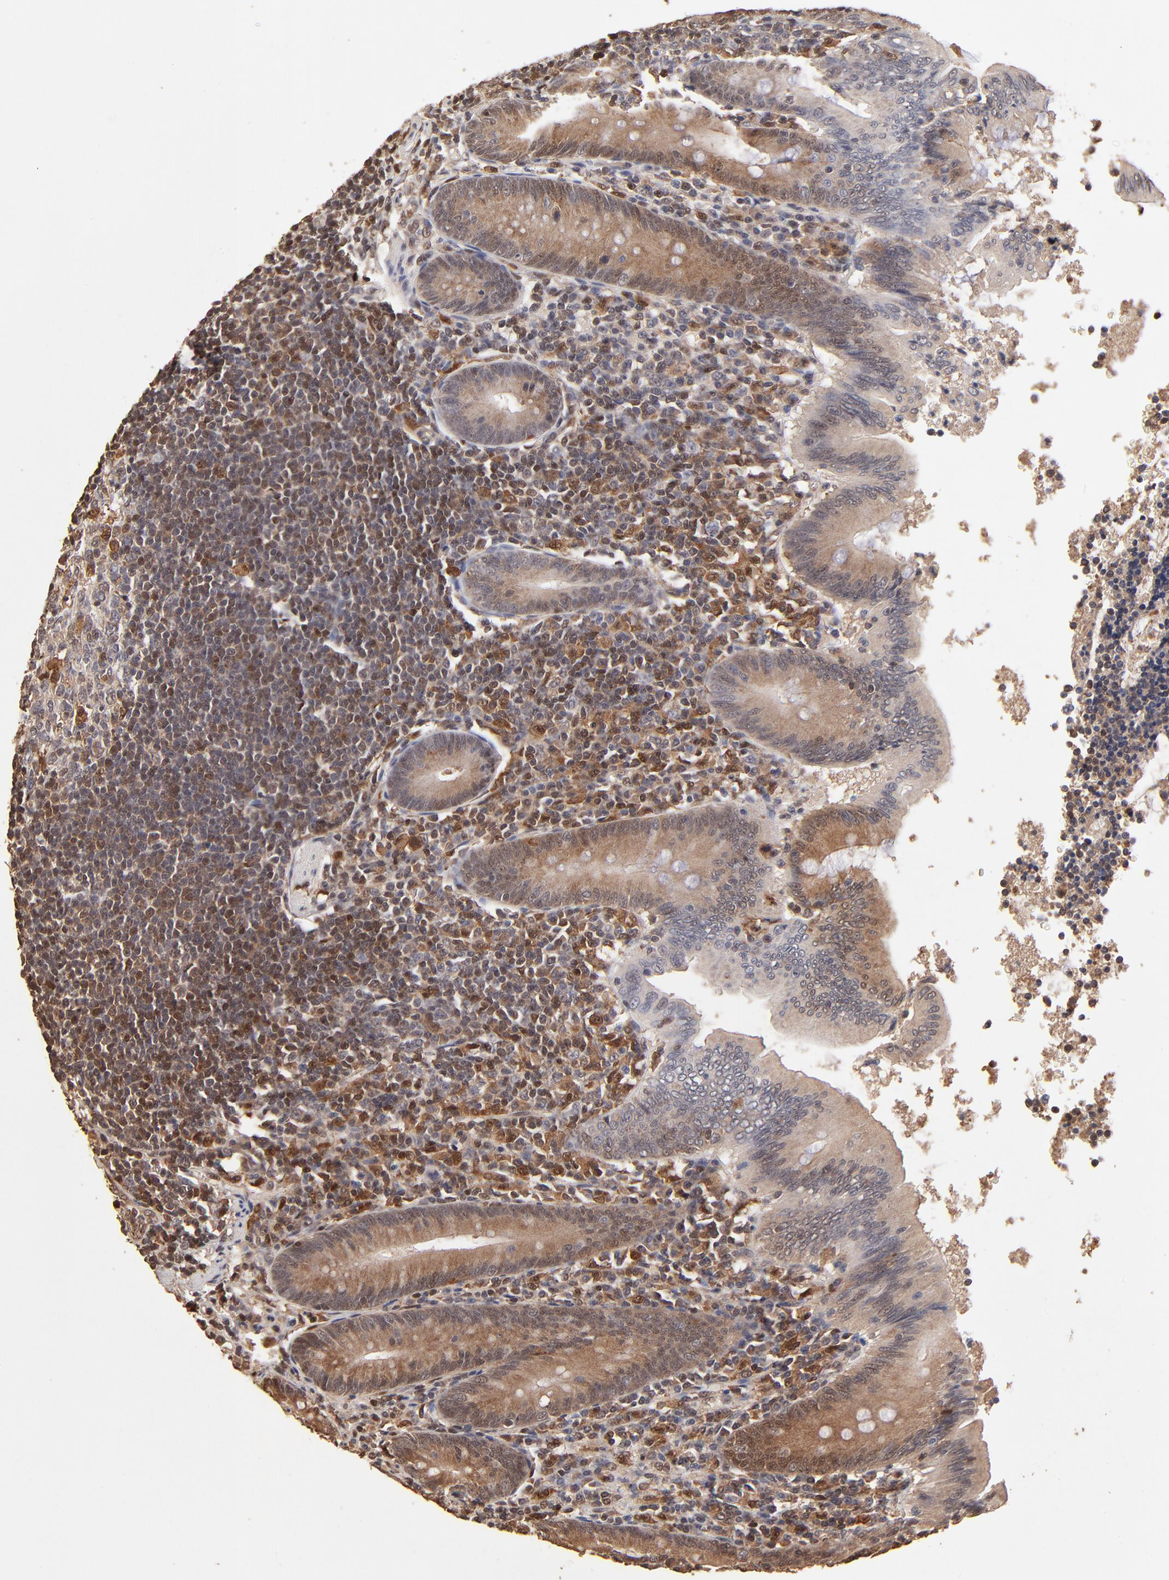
{"staining": {"intensity": "weak", "quantity": ">75%", "location": "cytoplasmic/membranous"}, "tissue": "appendix", "cell_type": "Glandular cells", "image_type": "normal", "snomed": [{"axis": "morphology", "description": "Normal tissue, NOS"}, {"axis": "morphology", "description": "Inflammation, NOS"}, {"axis": "topography", "description": "Appendix"}], "caption": "Protein expression analysis of unremarkable appendix displays weak cytoplasmic/membranous expression in approximately >75% of glandular cells. (DAB (3,3'-diaminobenzidine) IHC with brightfield microscopy, high magnification).", "gene": "CASP1", "patient": {"sex": "male", "age": 46}}